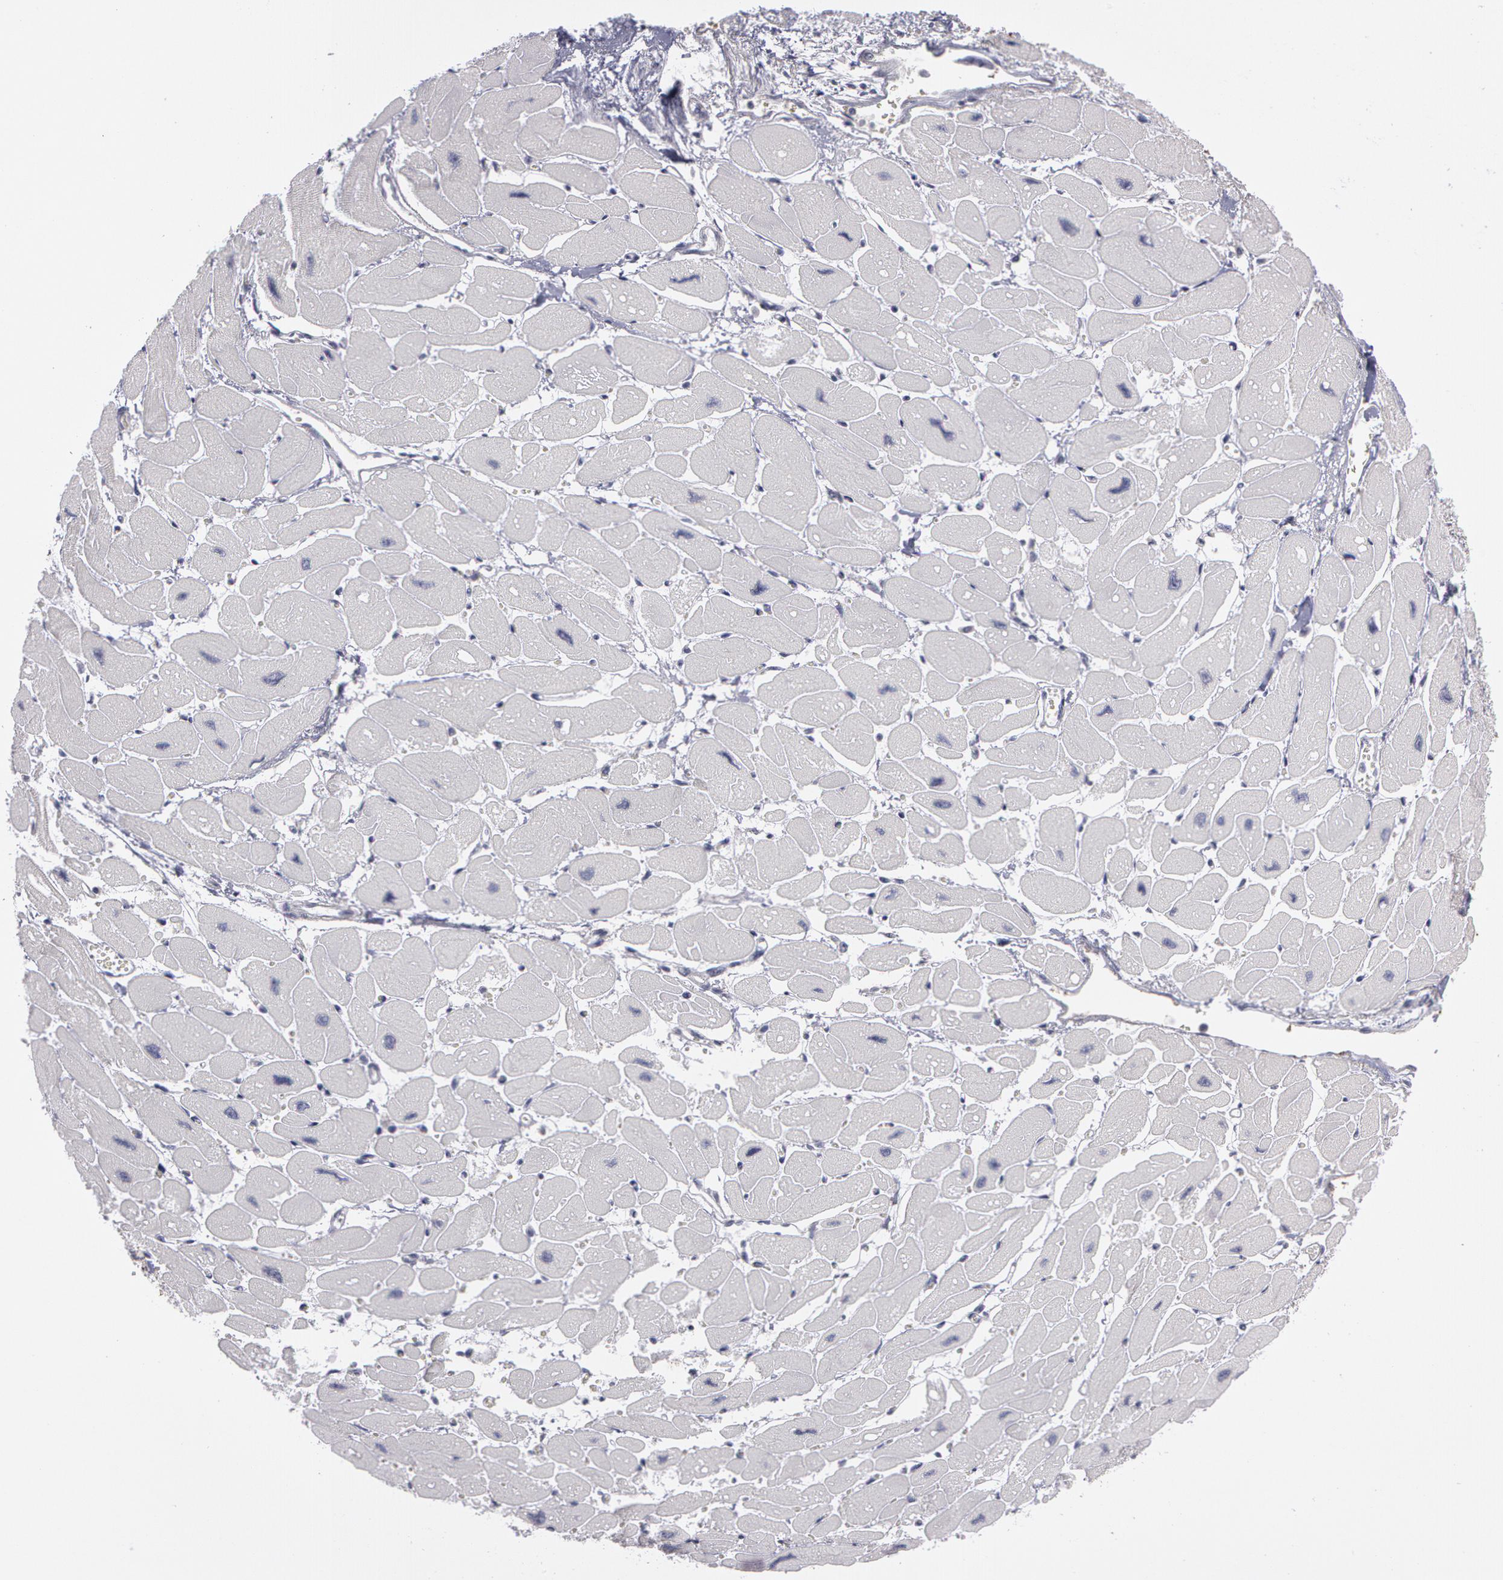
{"staining": {"intensity": "negative", "quantity": "none", "location": "none"}, "tissue": "heart muscle", "cell_type": "Cardiomyocytes", "image_type": "normal", "snomed": [{"axis": "morphology", "description": "Normal tissue, NOS"}, {"axis": "topography", "description": "Heart"}], "caption": "The IHC photomicrograph has no significant staining in cardiomyocytes of heart muscle. (DAB immunohistochemistry (IHC), high magnification).", "gene": "NEK9", "patient": {"sex": "female", "age": 54}}